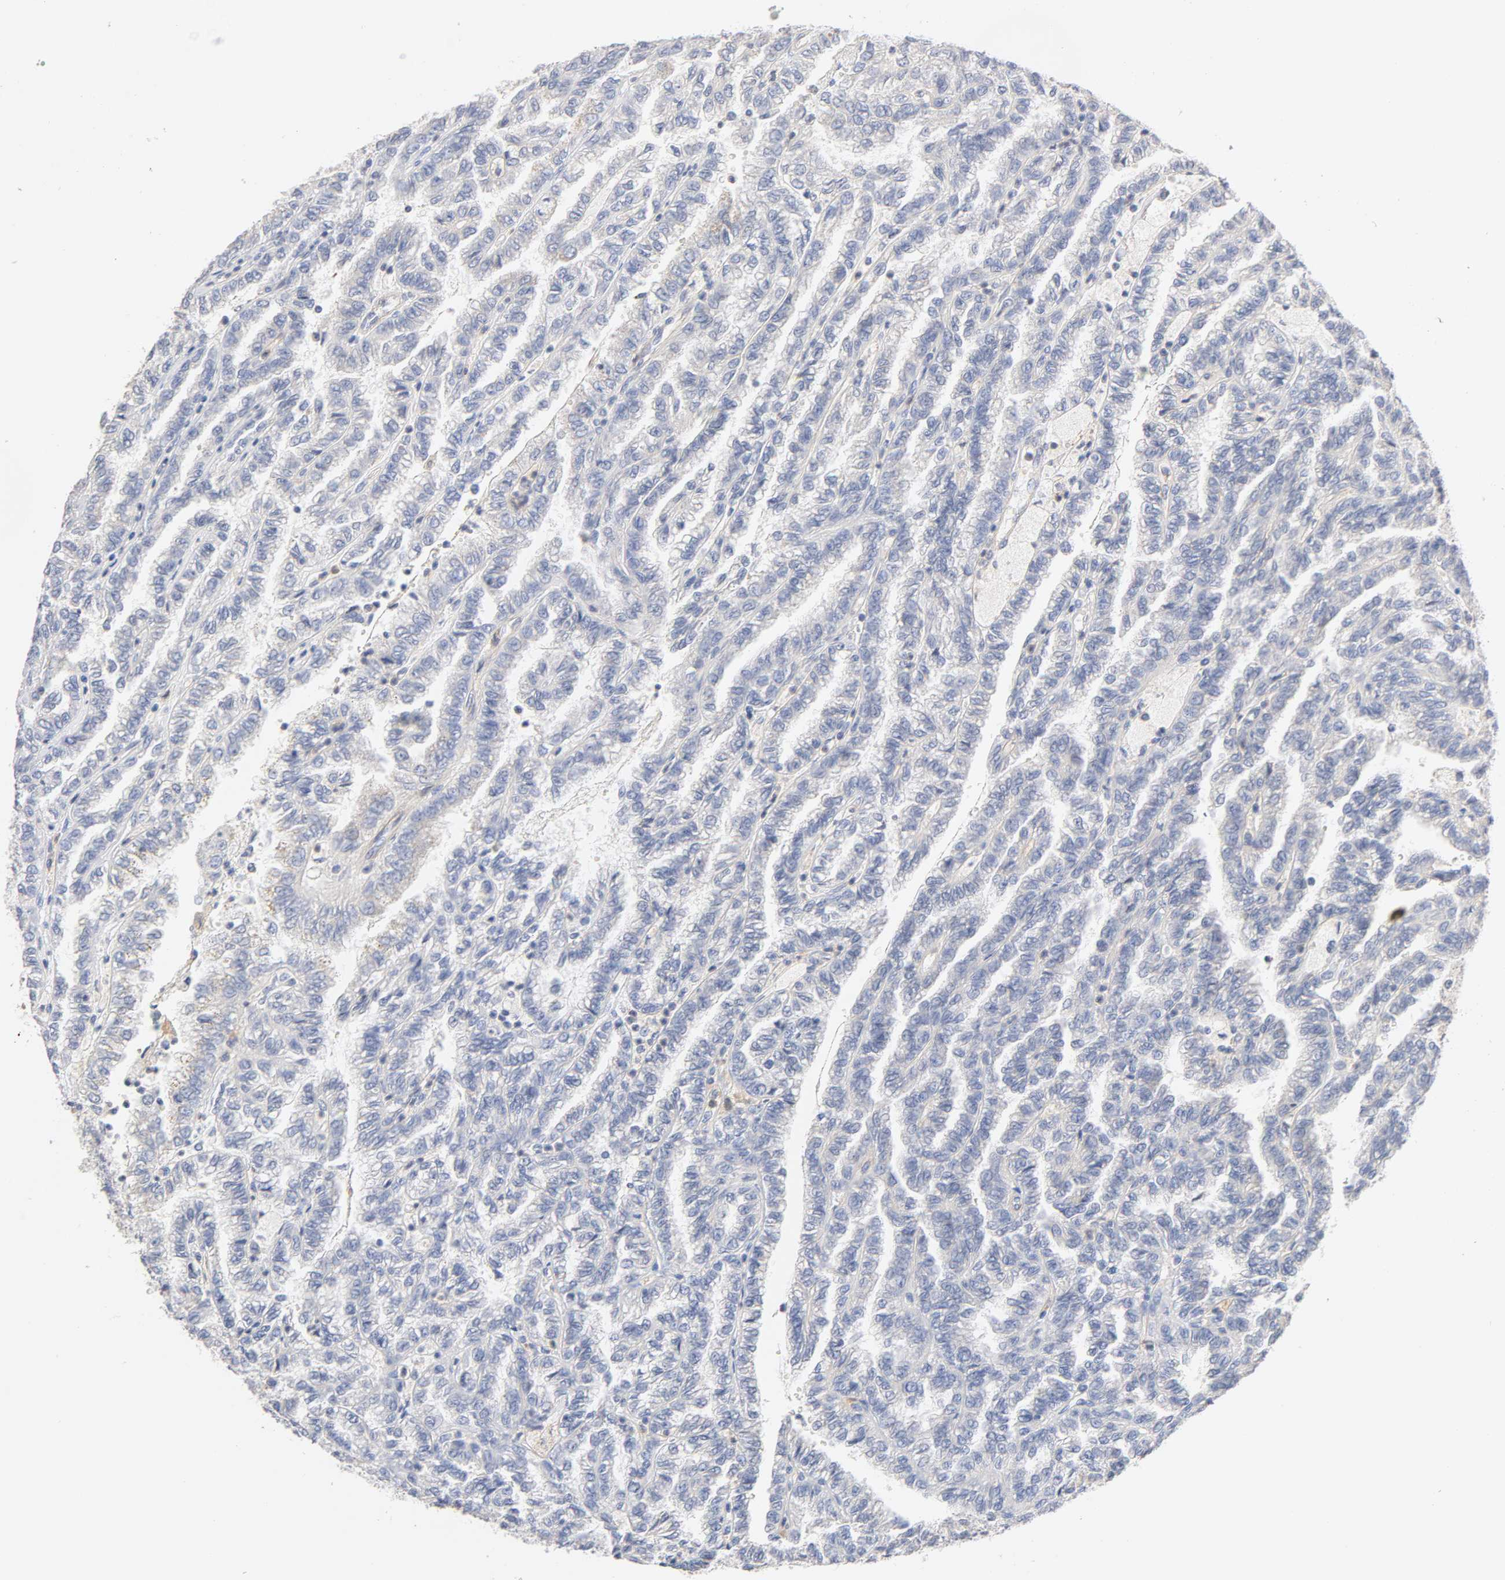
{"staining": {"intensity": "negative", "quantity": "none", "location": "none"}, "tissue": "renal cancer", "cell_type": "Tumor cells", "image_type": "cancer", "snomed": [{"axis": "morphology", "description": "Inflammation, NOS"}, {"axis": "morphology", "description": "Adenocarcinoma, NOS"}, {"axis": "topography", "description": "Kidney"}], "caption": "The immunohistochemistry micrograph has no significant positivity in tumor cells of adenocarcinoma (renal) tissue.", "gene": "STRN3", "patient": {"sex": "male", "age": 68}}